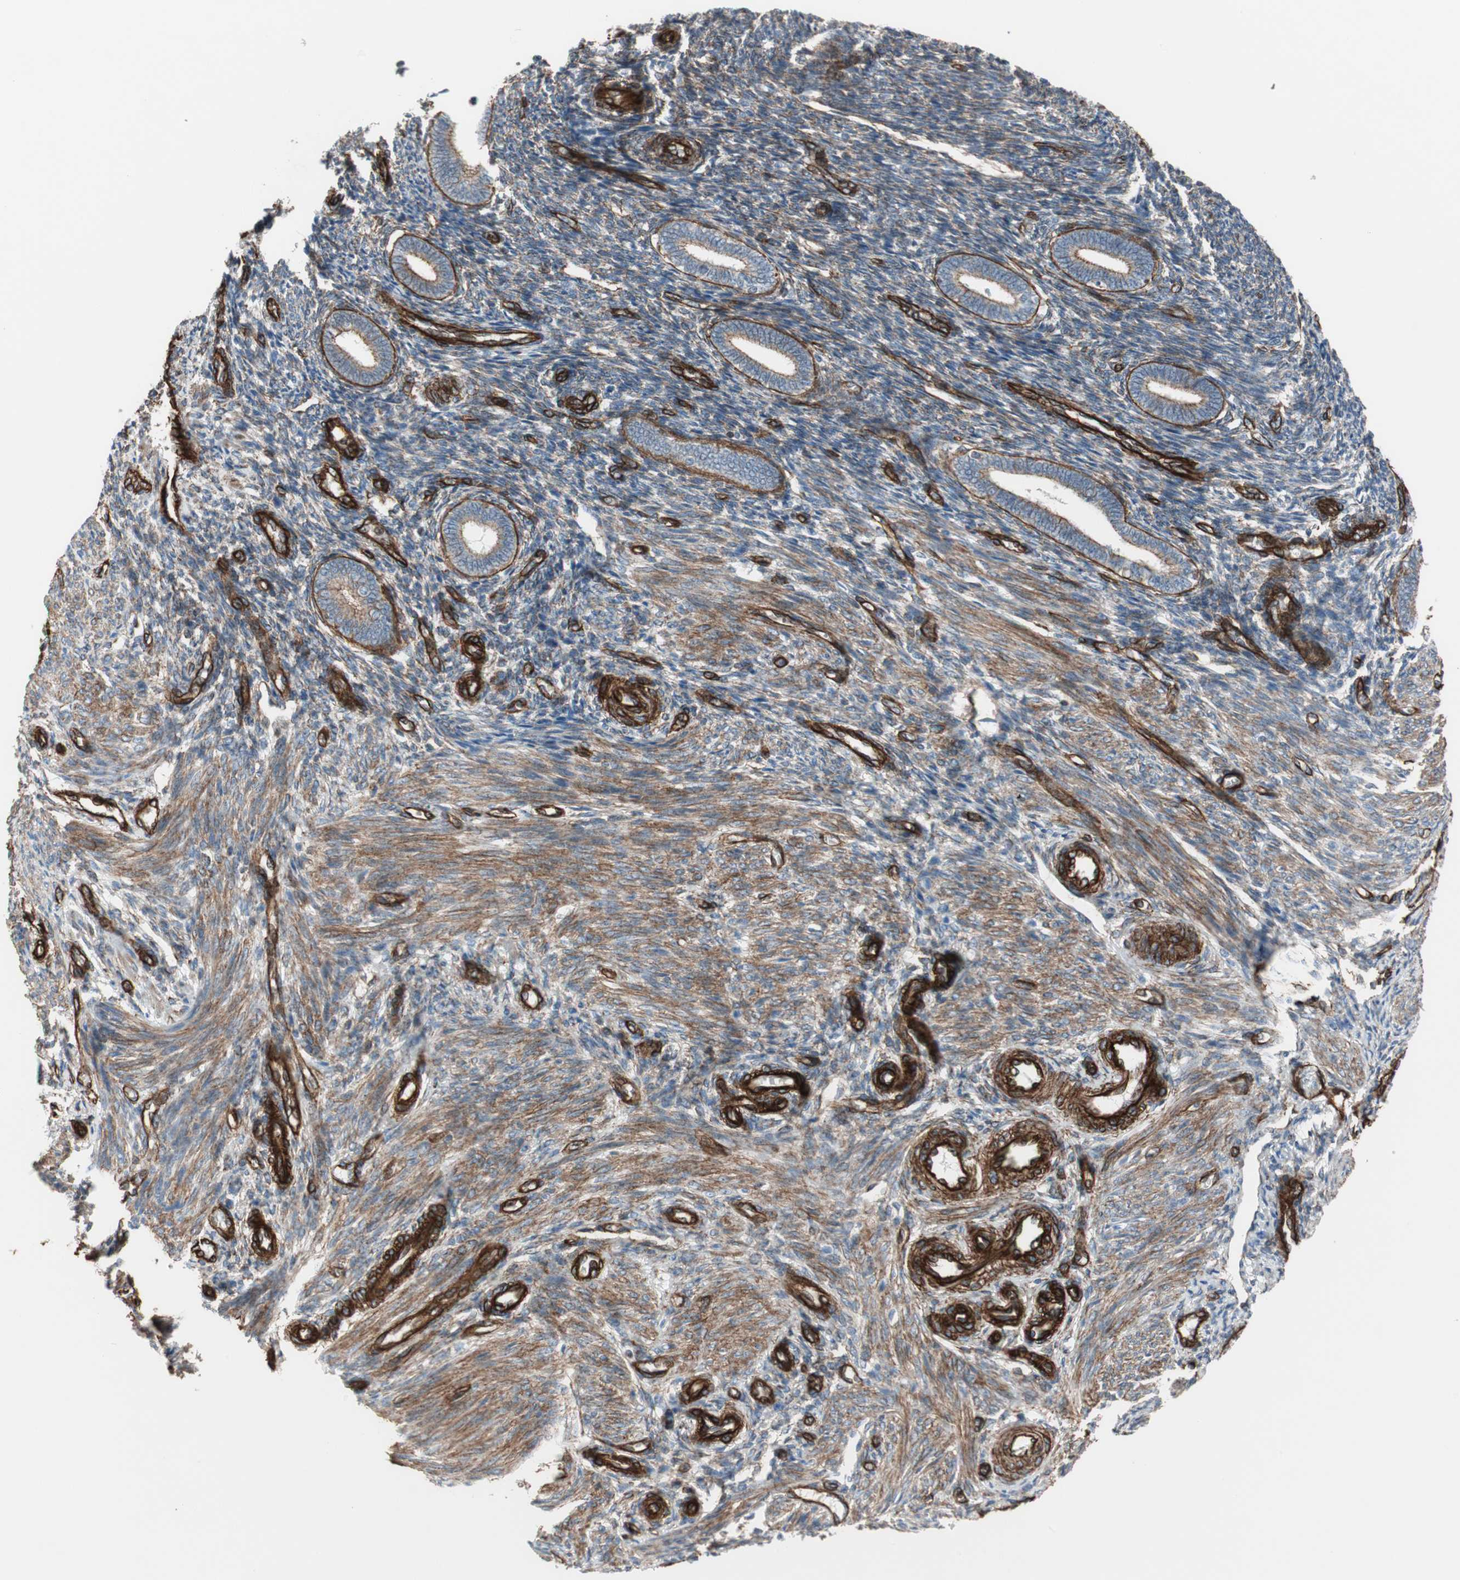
{"staining": {"intensity": "moderate", "quantity": ">75%", "location": "cytoplasmic/membranous"}, "tissue": "endometrium", "cell_type": "Cells in endometrial stroma", "image_type": "normal", "snomed": [{"axis": "morphology", "description": "Normal tissue, NOS"}, {"axis": "topography", "description": "Endometrium"}], "caption": "Cells in endometrial stroma display medium levels of moderate cytoplasmic/membranous positivity in about >75% of cells in benign human endometrium. Immunohistochemistry stains the protein in brown and the nuclei are stained blue.", "gene": "TCTA", "patient": {"sex": "female", "age": 27}}